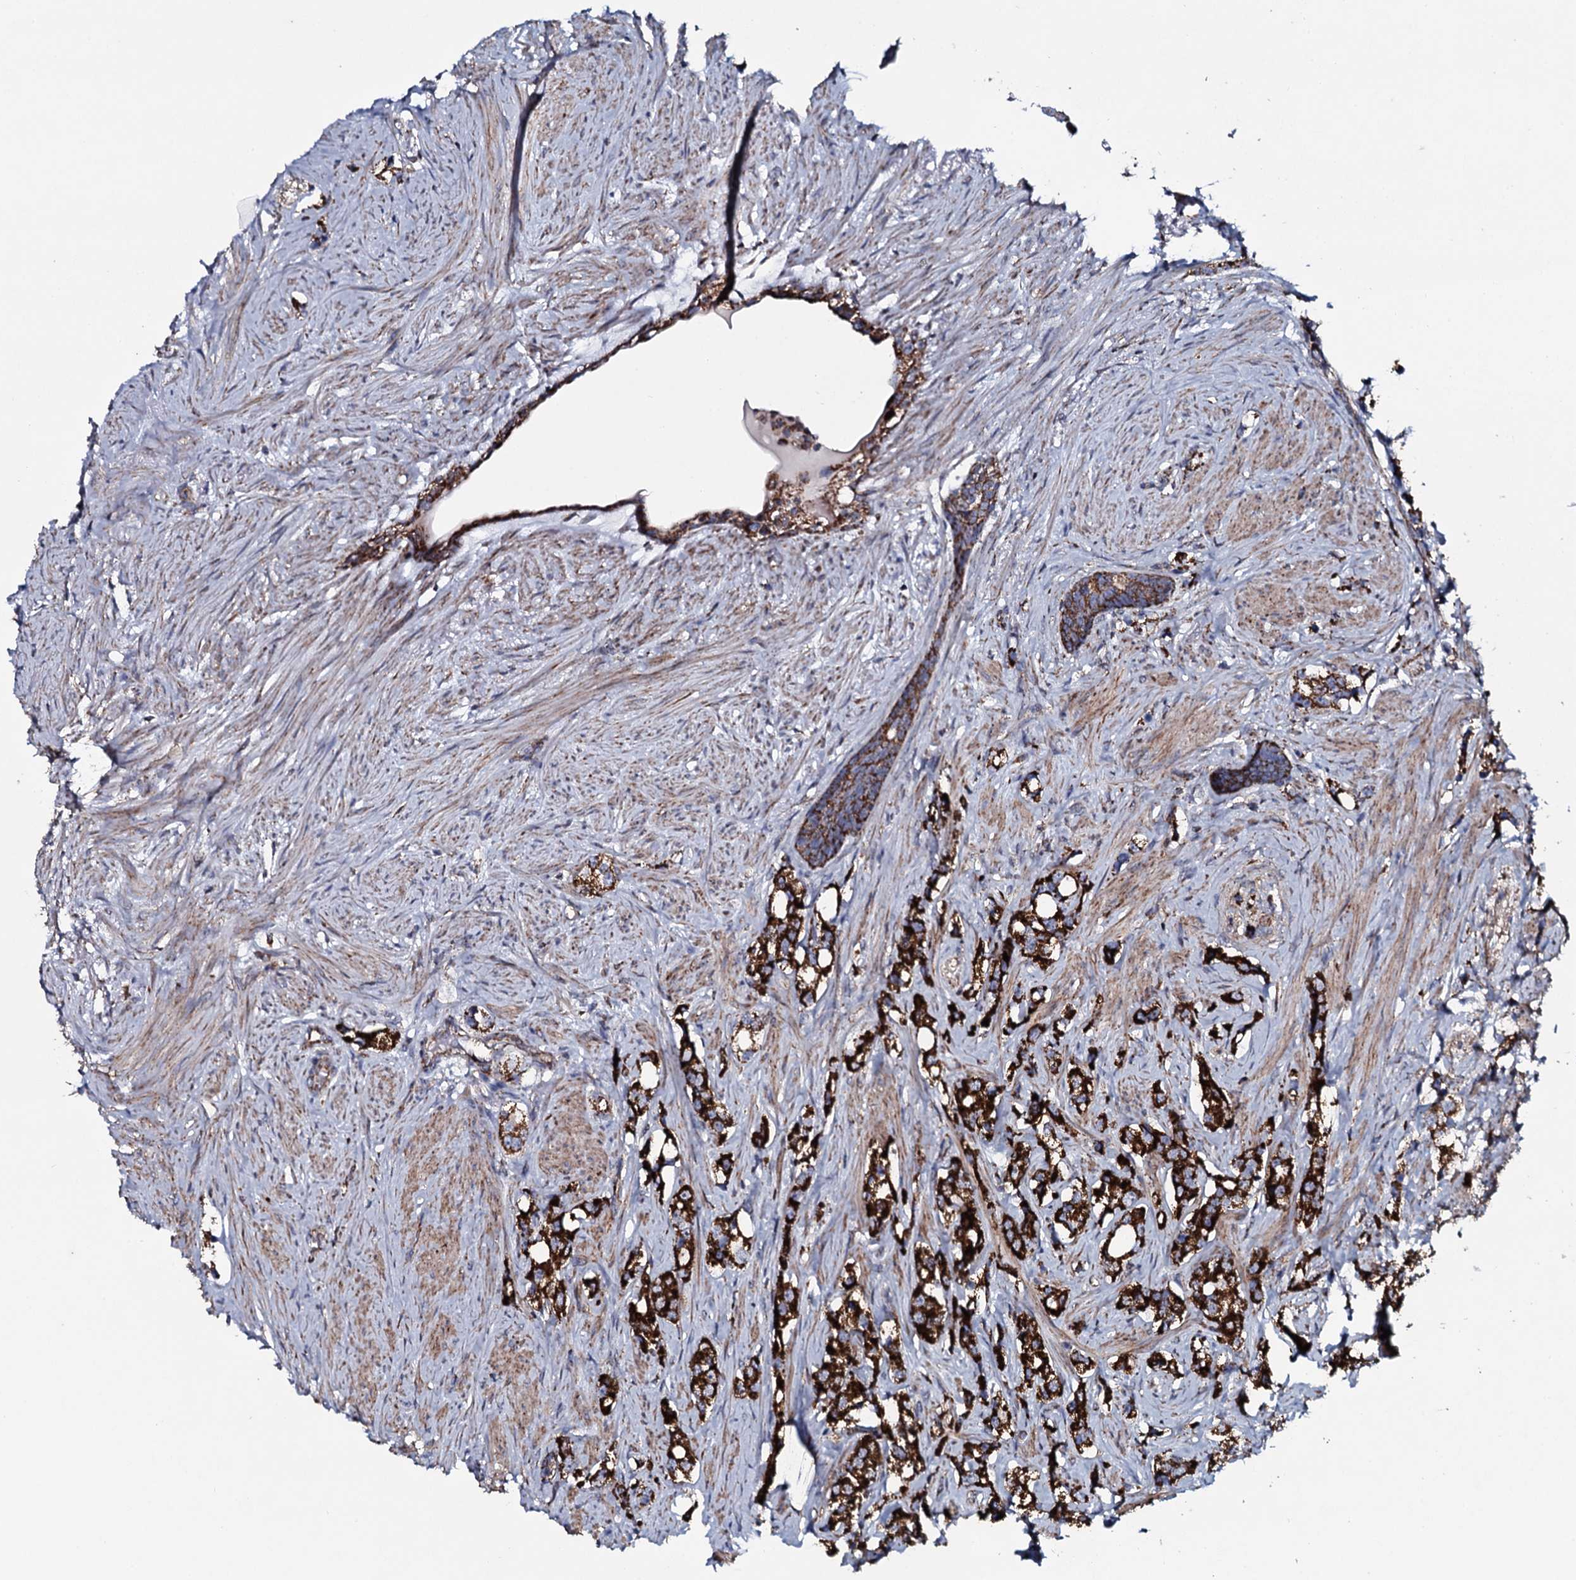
{"staining": {"intensity": "strong", "quantity": ">75%", "location": "cytoplasmic/membranous"}, "tissue": "prostate cancer", "cell_type": "Tumor cells", "image_type": "cancer", "snomed": [{"axis": "morphology", "description": "Adenocarcinoma, High grade"}, {"axis": "topography", "description": "Prostate"}], "caption": "The micrograph displays a brown stain indicating the presence of a protein in the cytoplasmic/membranous of tumor cells in prostate cancer. (DAB (3,3'-diaminobenzidine) IHC, brown staining for protein, blue staining for nuclei).", "gene": "EVC2", "patient": {"sex": "male", "age": 63}}